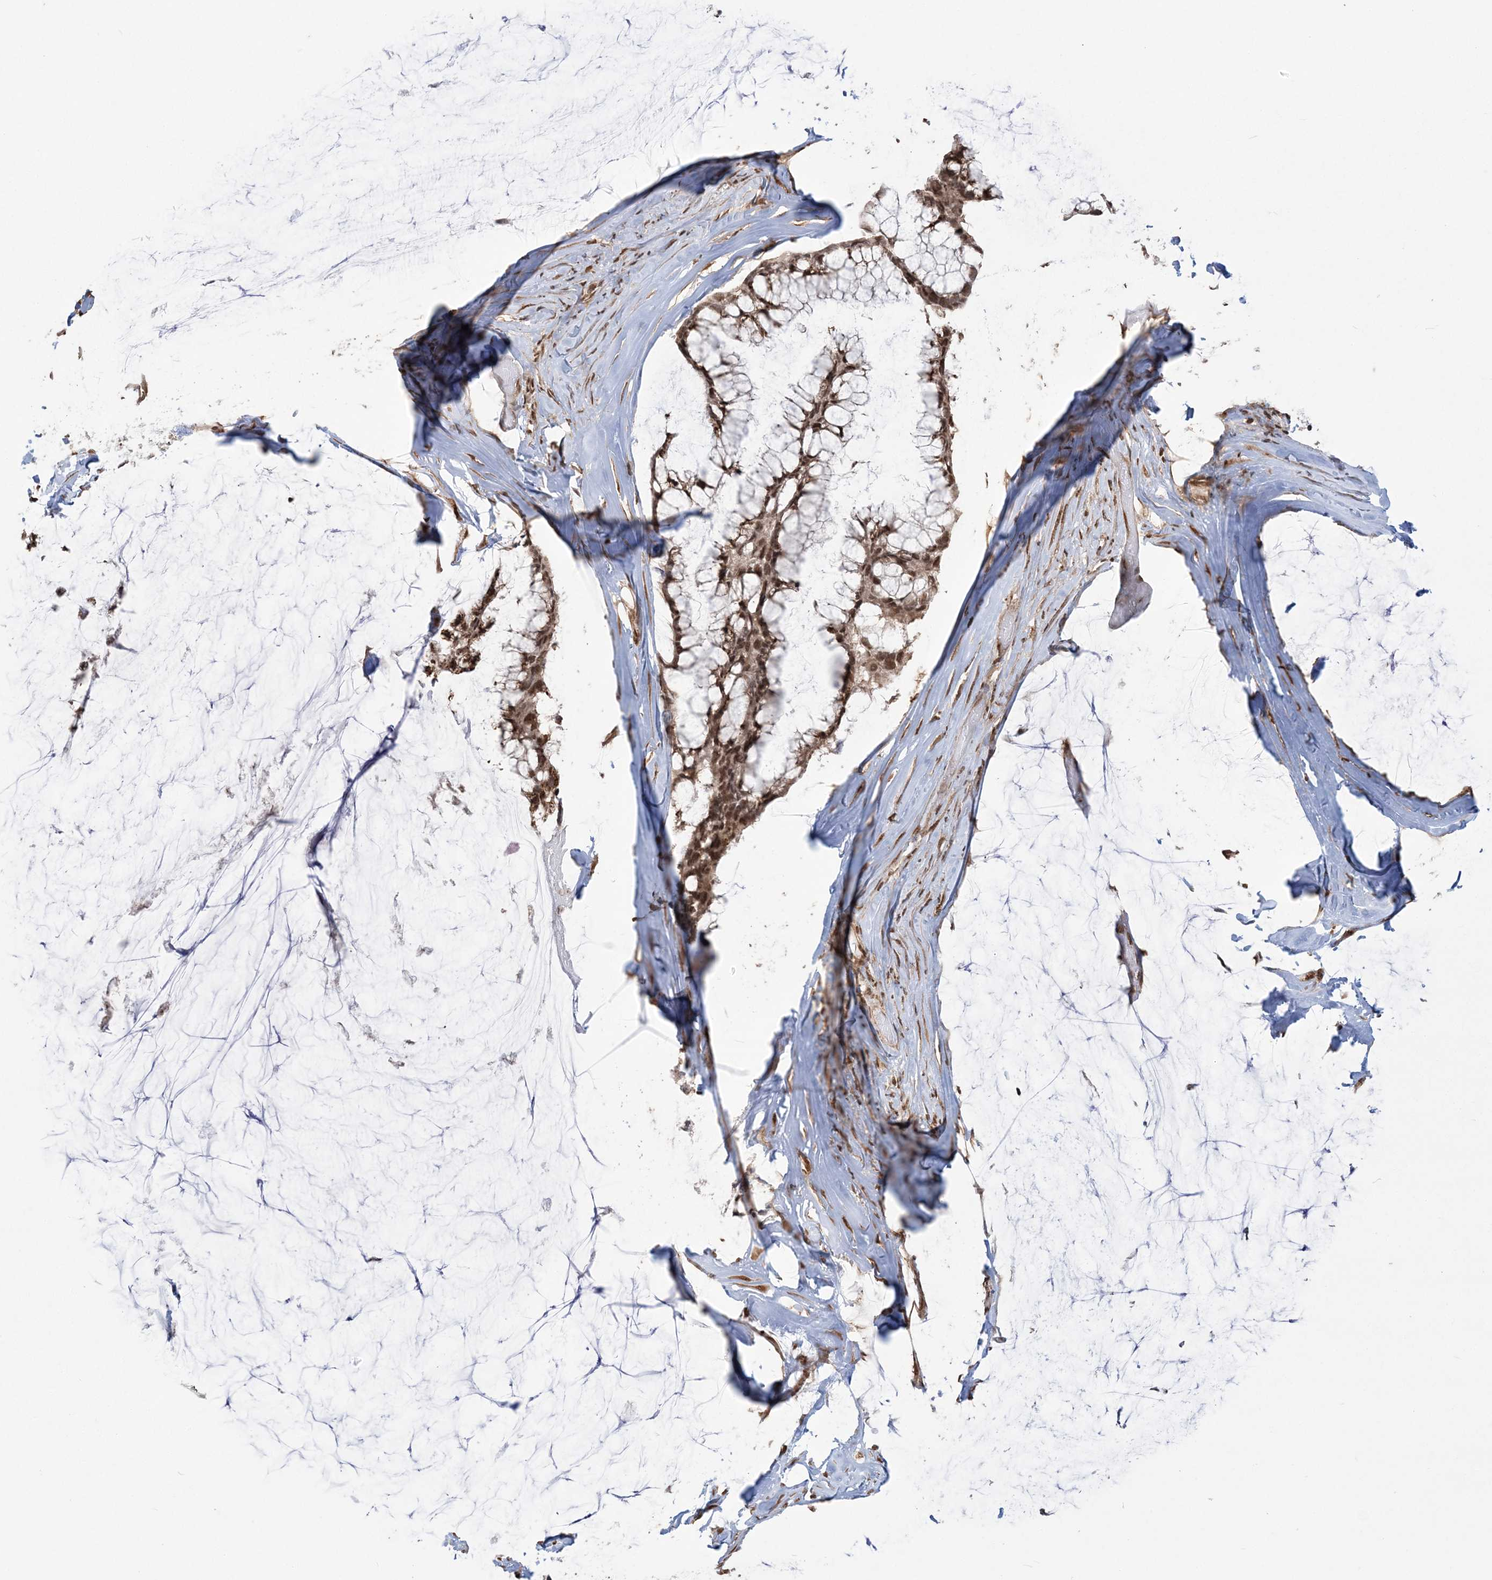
{"staining": {"intensity": "strong", "quantity": ">75%", "location": "cytoplasmic/membranous,nuclear"}, "tissue": "ovarian cancer", "cell_type": "Tumor cells", "image_type": "cancer", "snomed": [{"axis": "morphology", "description": "Cystadenocarcinoma, mucinous, NOS"}, {"axis": "topography", "description": "Ovary"}], "caption": "Ovarian mucinous cystadenocarcinoma stained for a protein reveals strong cytoplasmic/membranous and nuclear positivity in tumor cells.", "gene": "ZNF839", "patient": {"sex": "female", "age": 39}}